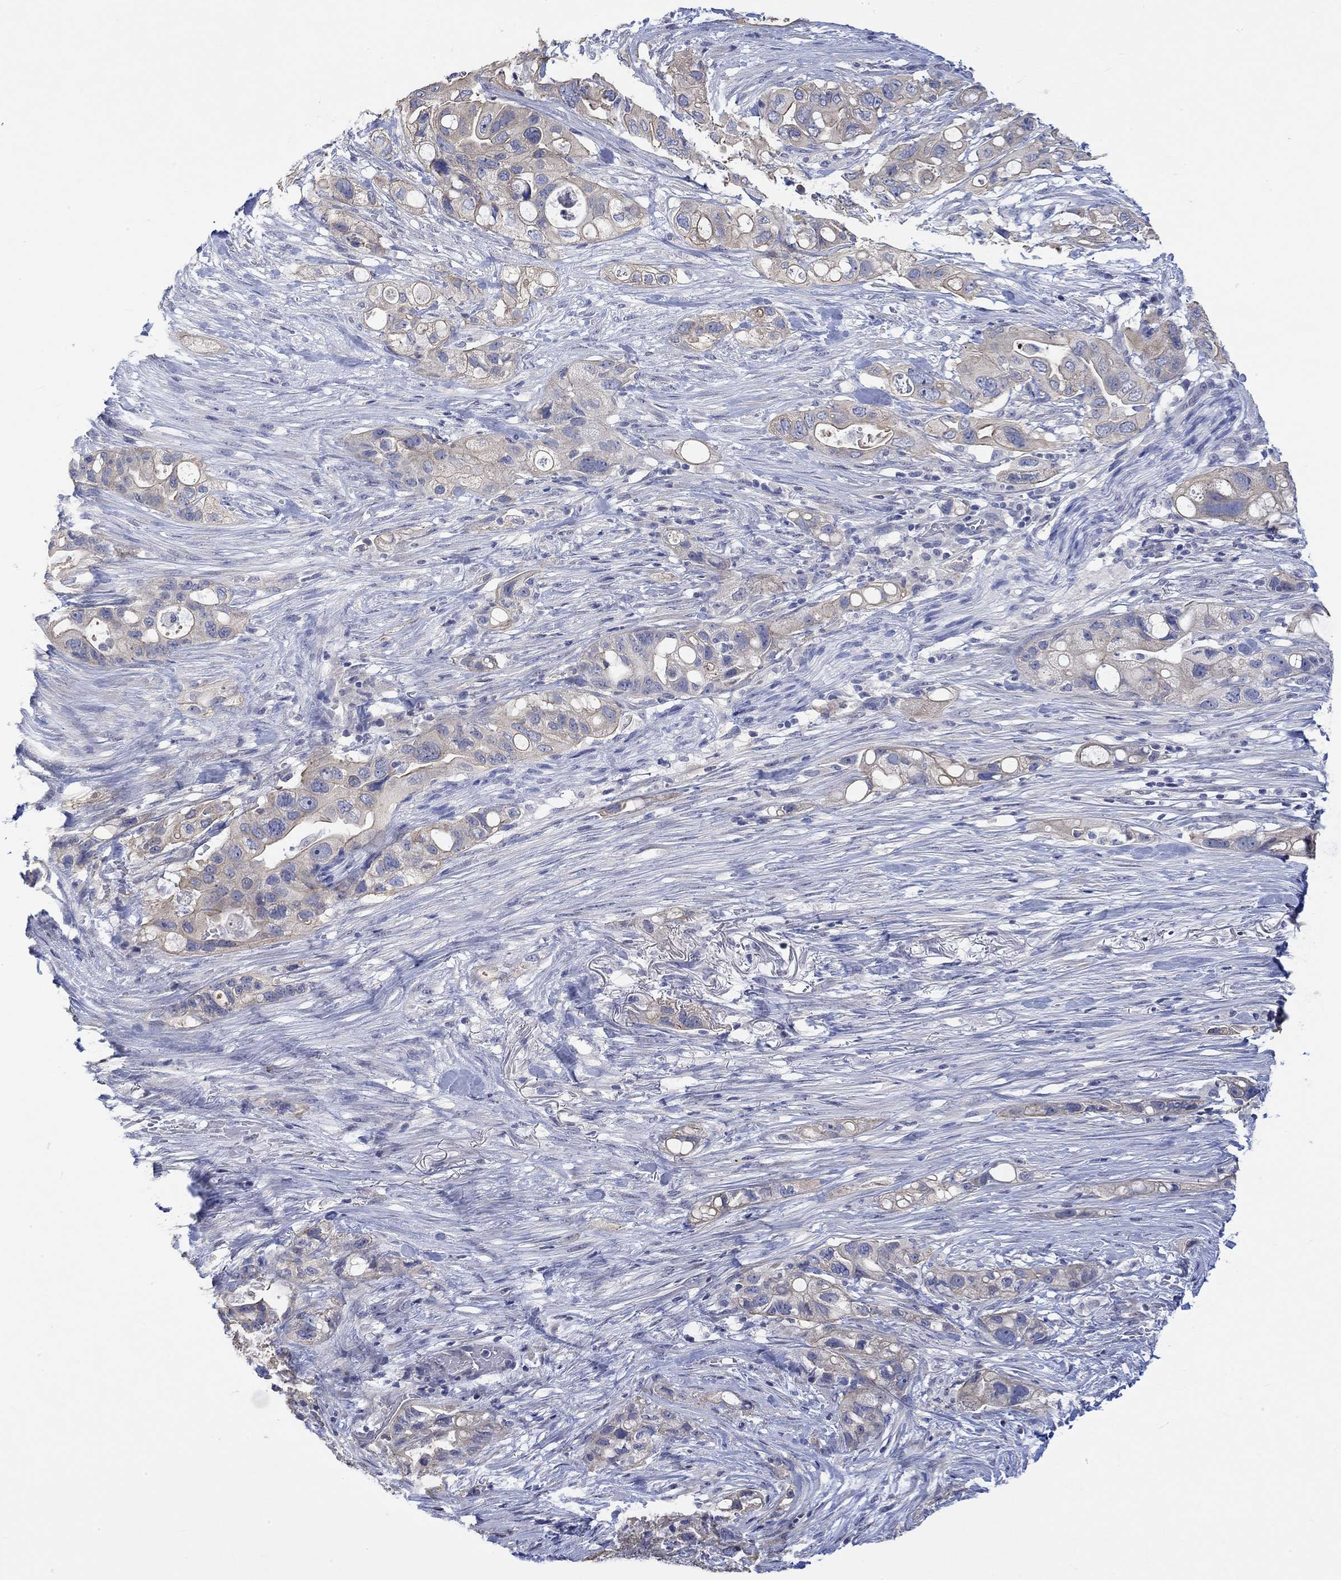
{"staining": {"intensity": "weak", "quantity": ">75%", "location": "cytoplasmic/membranous"}, "tissue": "pancreatic cancer", "cell_type": "Tumor cells", "image_type": "cancer", "snomed": [{"axis": "morphology", "description": "Adenocarcinoma, NOS"}, {"axis": "topography", "description": "Pancreas"}], "caption": "Brown immunohistochemical staining in pancreatic cancer reveals weak cytoplasmic/membranous staining in about >75% of tumor cells. The staining was performed using DAB to visualize the protein expression in brown, while the nuclei were stained in blue with hematoxylin (Magnification: 20x).", "gene": "AGRP", "patient": {"sex": "female", "age": 72}}